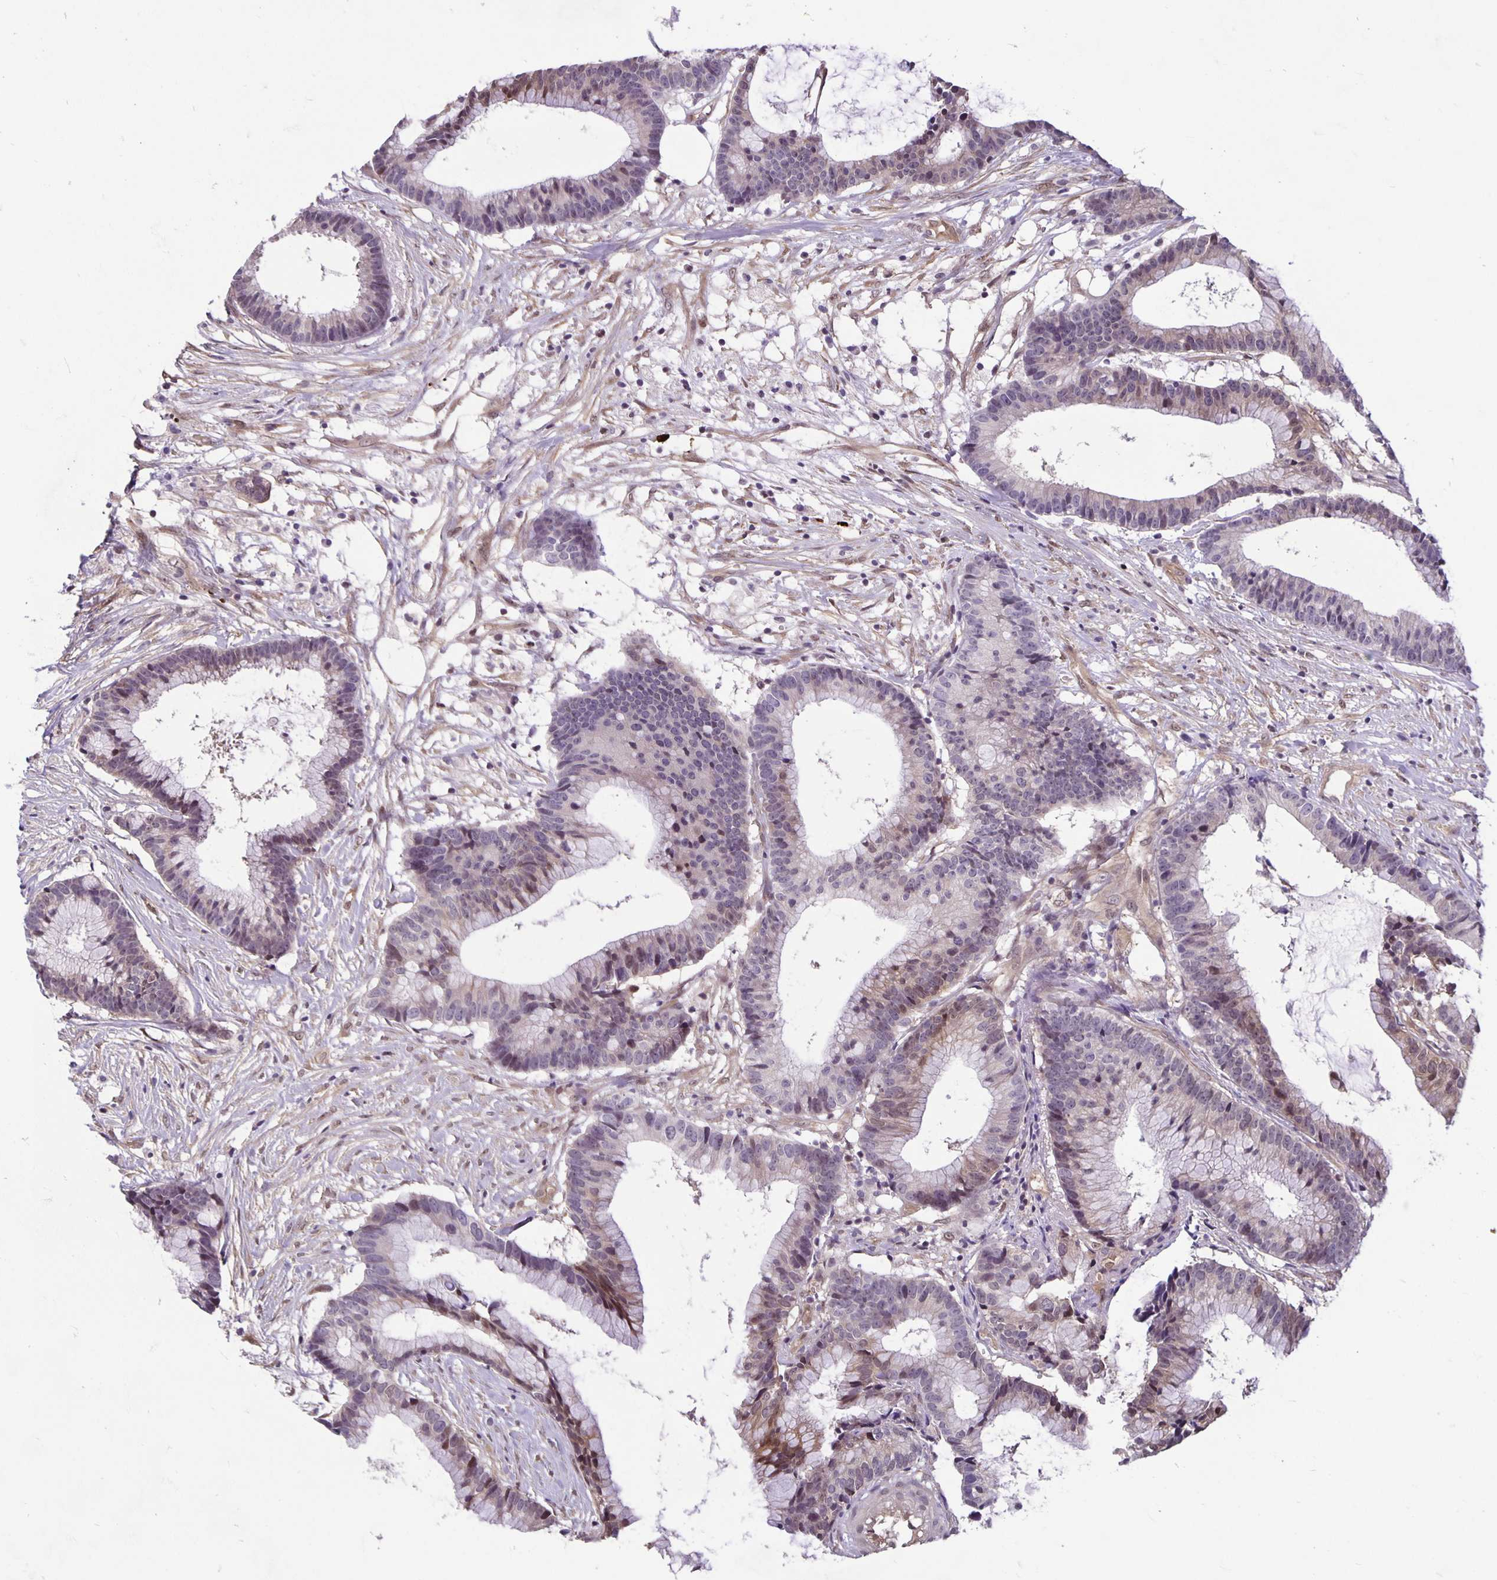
{"staining": {"intensity": "weak", "quantity": "<25%", "location": "cytoplasmic/membranous"}, "tissue": "colorectal cancer", "cell_type": "Tumor cells", "image_type": "cancer", "snomed": [{"axis": "morphology", "description": "Adenocarcinoma, NOS"}, {"axis": "topography", "description": "Colon"}], "caption": "High power microscopy histopathology image of an immunohistochemistry micrograph of colorectal cancer, revealing no significant positivity in tumor cells.", "gene": "TAX1BP3", "patient": {"sex": "female", "age": 78}}